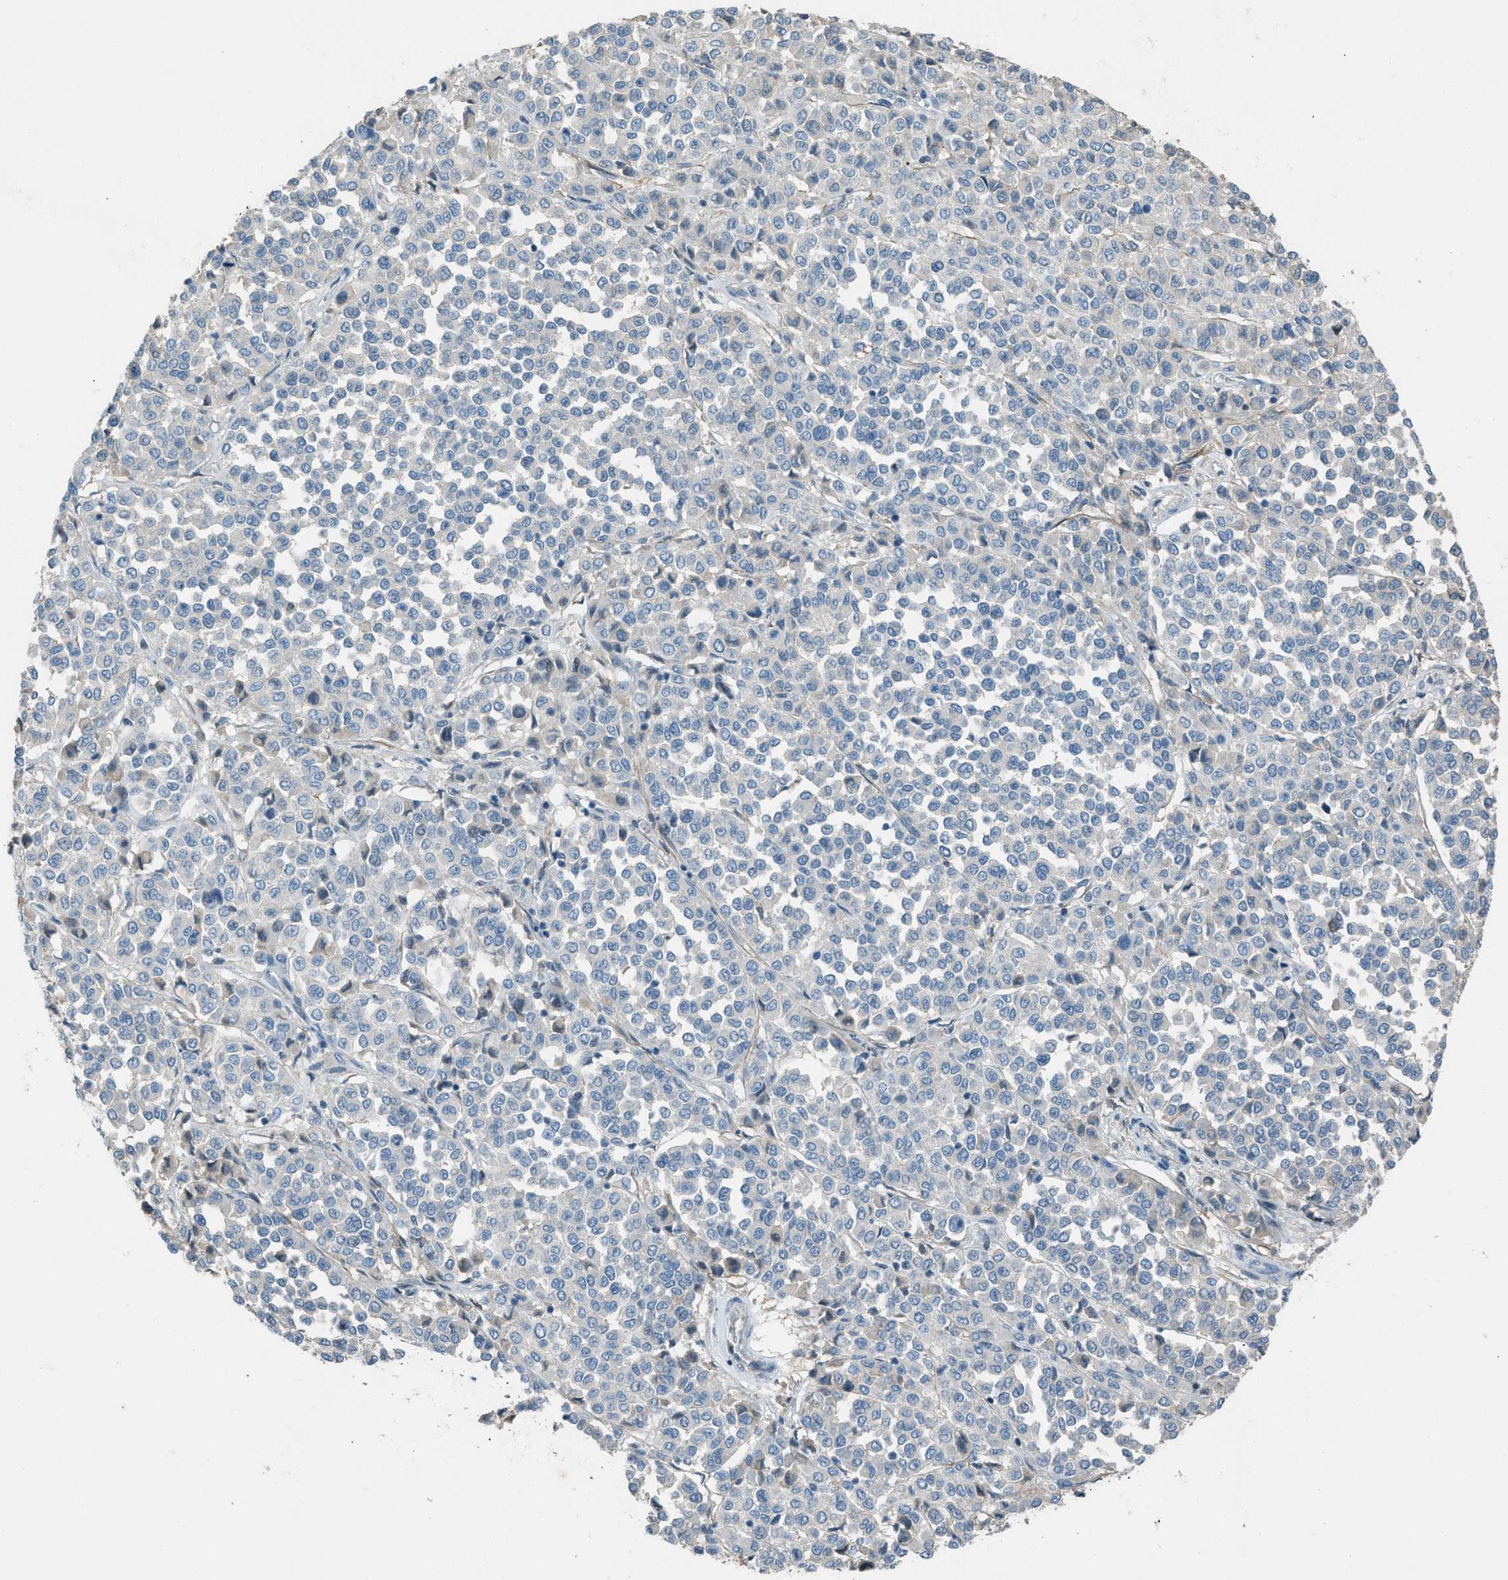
{"staining": {"intensity": "negative", "quantity": "none", "location": "none"}, "tissue": "melanoma", "cell_type": "Tumor cells", "image_type": "cancer", "snomed": [{"axis": "morphology", "description": "Malignant melanoma, Metastatic site"}, {"axis": "topography", "description": "Pancreas"}], "caption": "IHC of melanoma demonstrates no expression in tumor cells.", "gene": "FBLN2", "patient": {"sex": "female", "age": 30}}